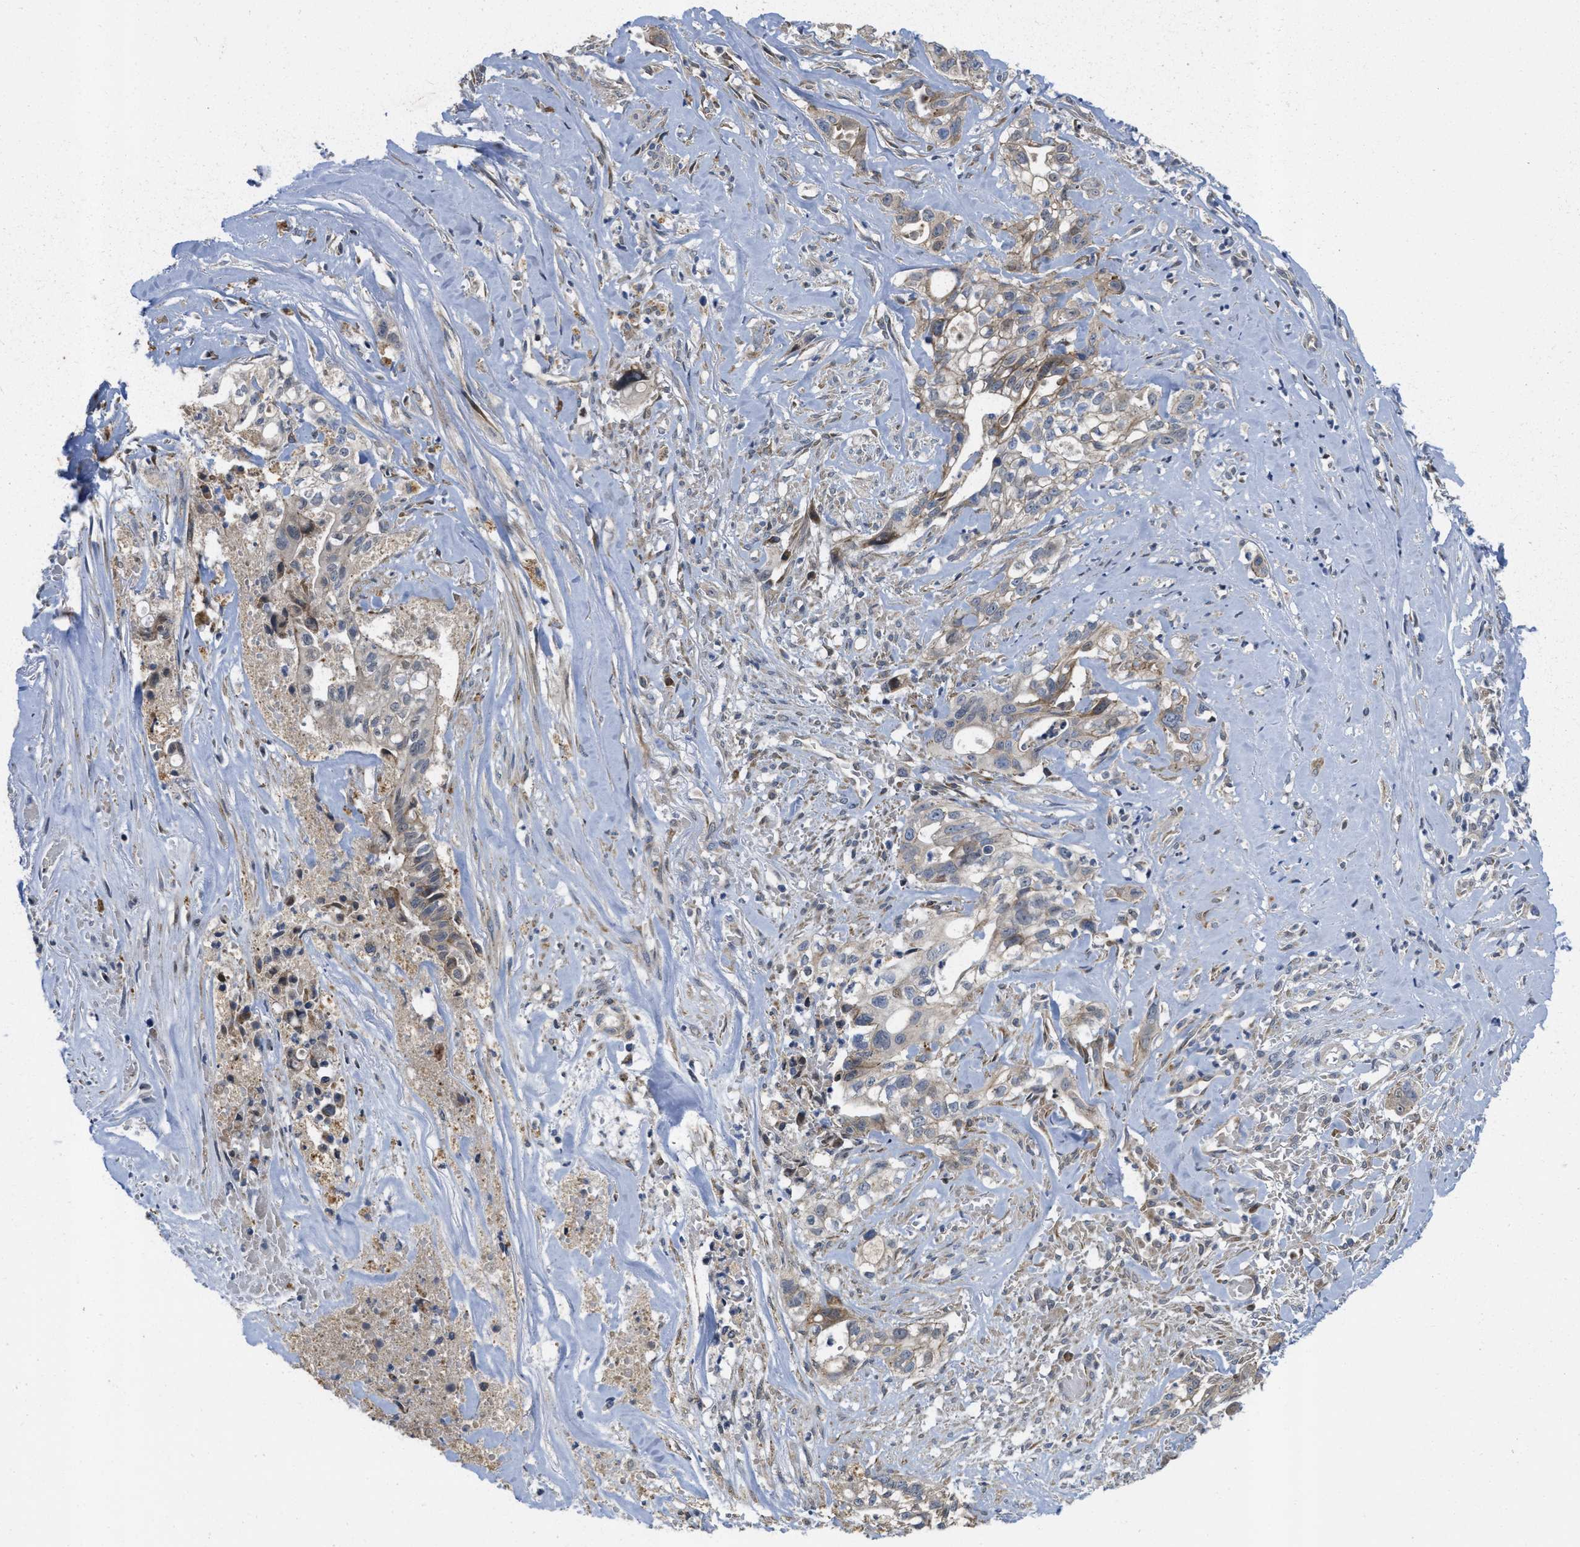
{"staining": {"intensity": "weak", "quantity": ">75%", "location": "cytoplasmic/membranous"}, "tissue": "liver cancer", "cell_type": "Tumor cells", "image_type": "cancer", "snomed": [{"axis": "morphology", "description": "Cholangiocarcinoma"}, {"axis": "topography", "description": "Liver"}], "caption": "High-power microscopy captured an immunohistochemistry (IHC) micrograph of liver cholangiocarcinoma, revealing weak cytoplasmic/membranous positivity in about >75% of tumor cells.", "gene": "CDPF1", "patient": {"sex": "female", "age": 70}}